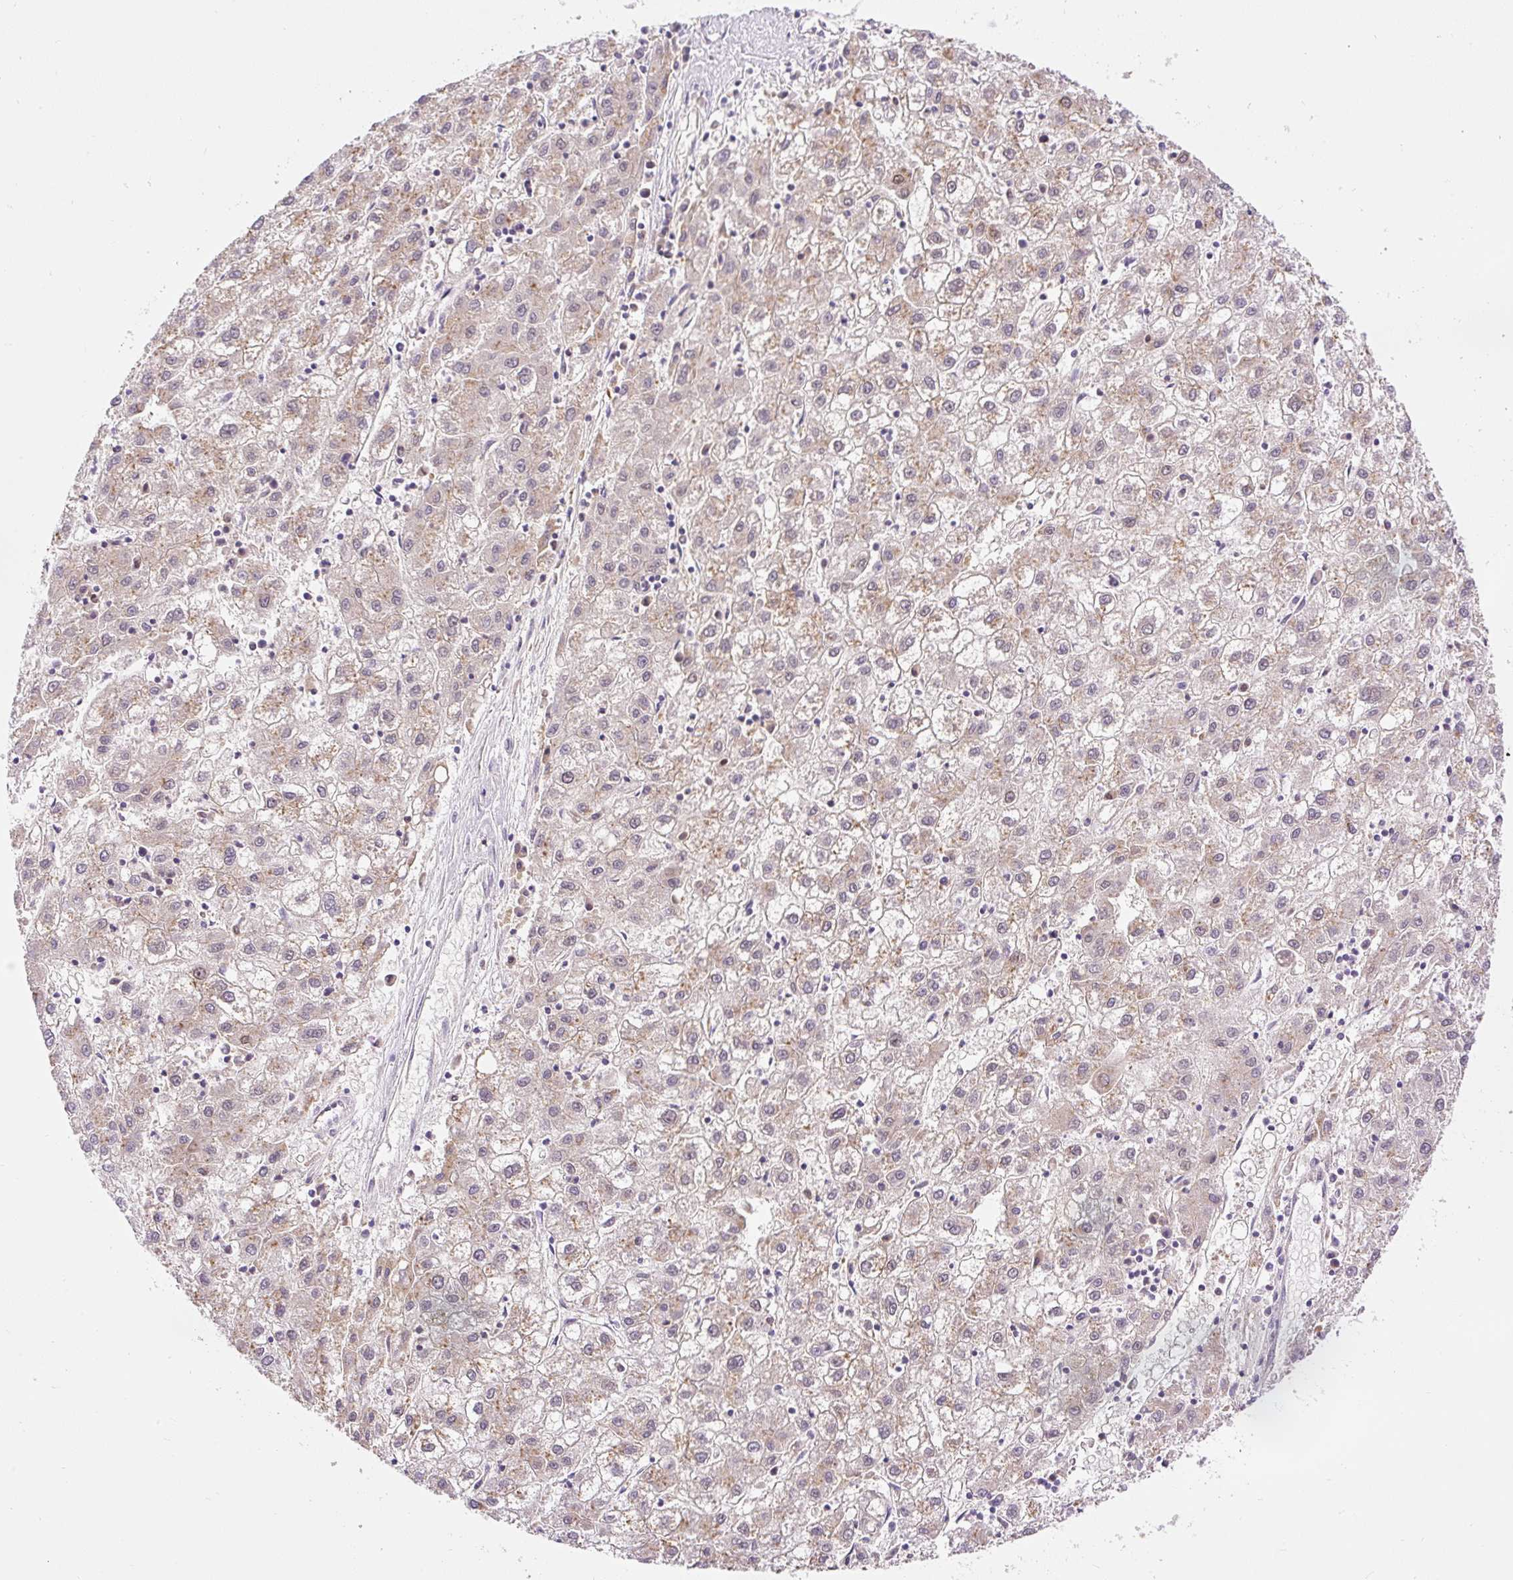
{"staining": {"intensity": "weak", "quantity": ">75%", "location": "cytoplasmic/membranous"}, "tissue": "liver cancer", "cell_type": "Tumor cells", "image_type": "cancer", "snomed": [{"axis": "morphology", "description": "Carcinoma, Hepatocellular, NOS"}, {"axis": "topography", "description": "Liver"}], "caption": "High-power microscopy captured an IHC photomicrograph of liver cancer, revealing weak cytoplasmic/membranous staining in approximately >75% of tumor cells.", "gene": "CARD11", "patient": {"sex": "male", "age": 72}}